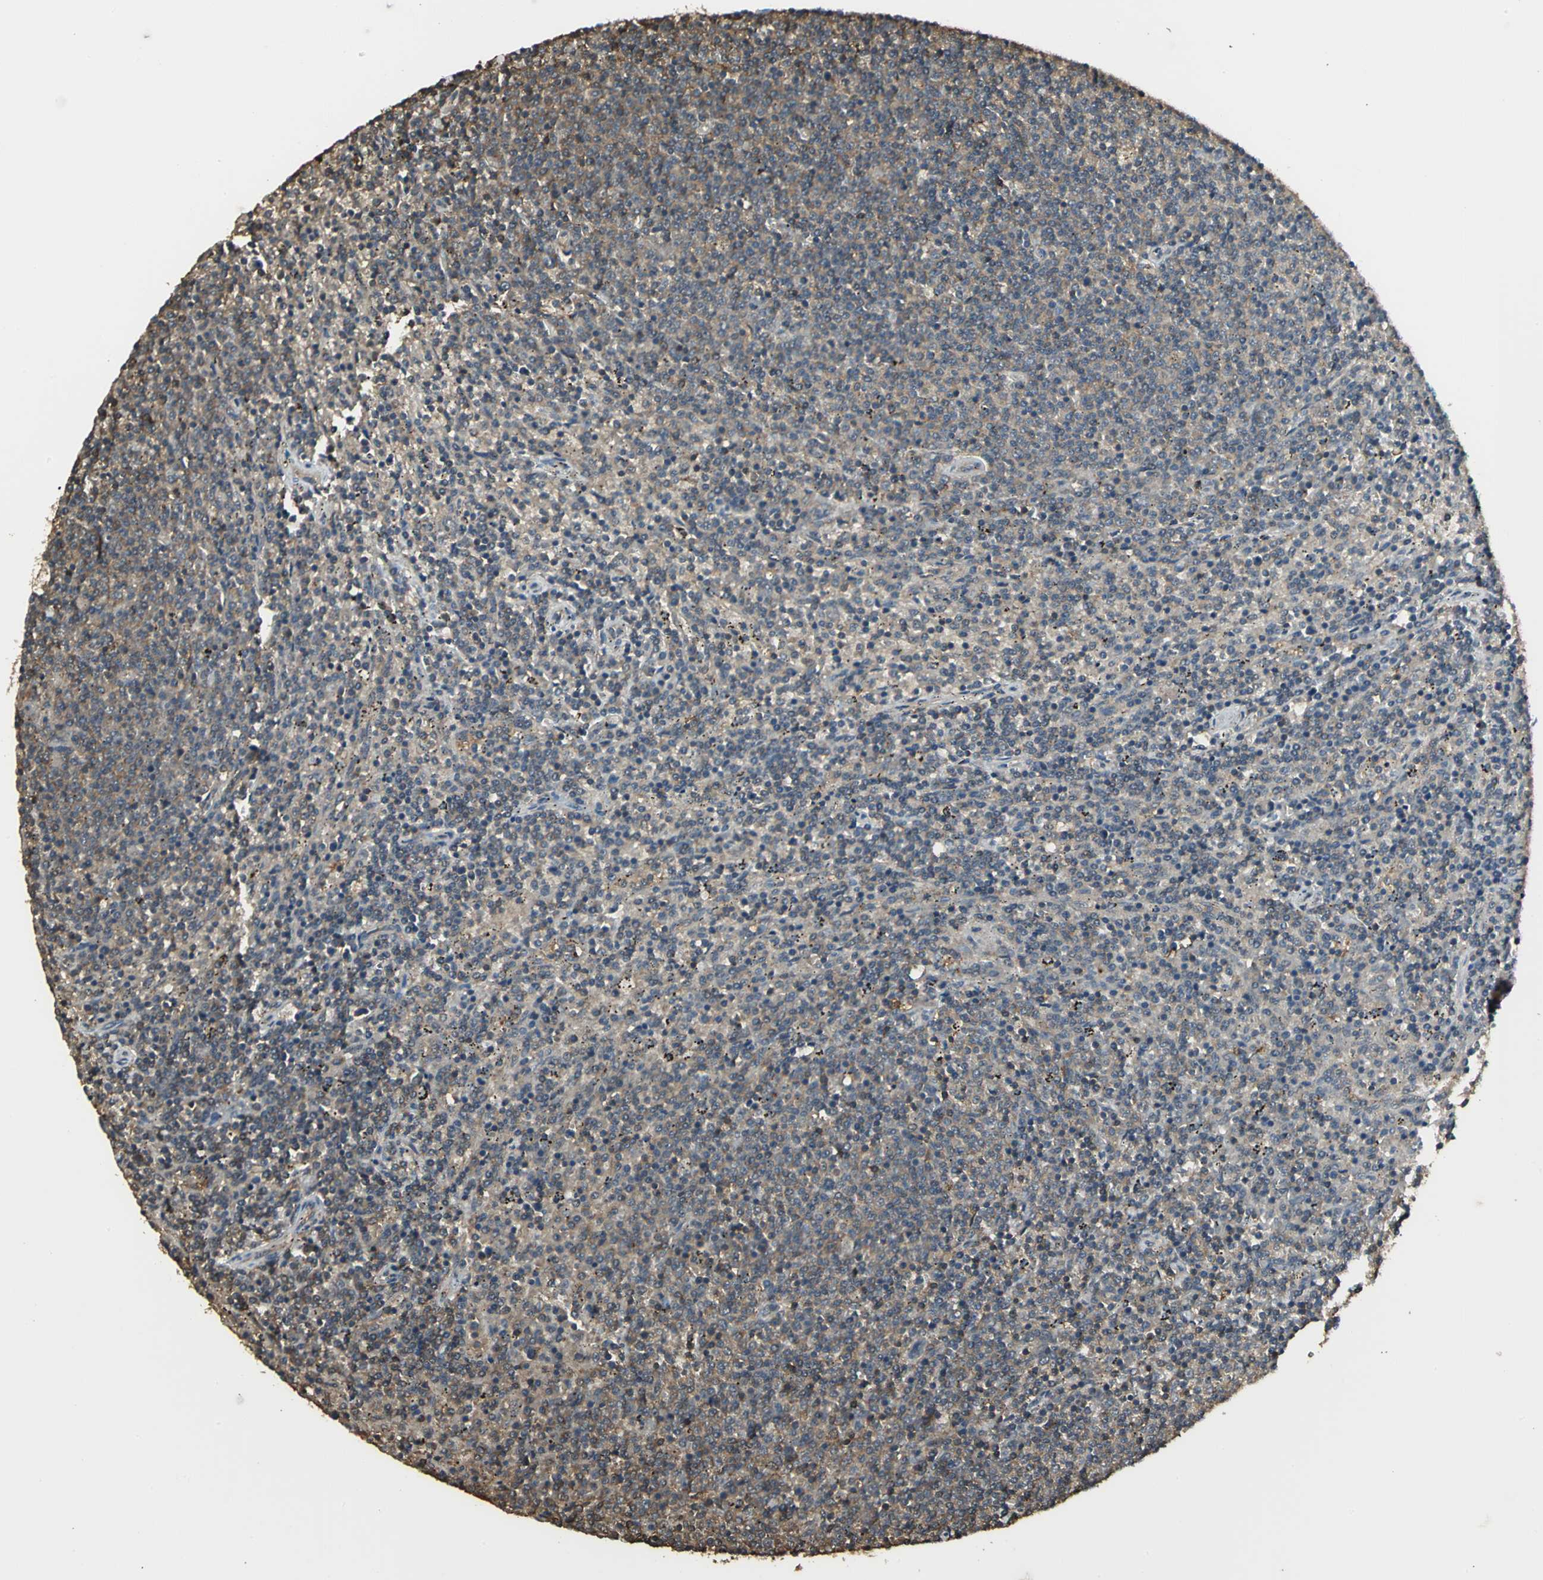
{"staining": {"intensity": "moderate", "quantity": ">75%", "location": "cytoplasmic/membranous"}, "tissue": "lymphoma", "cell_type": "Tumor cells", "image_type": "cancer", "snomed": [{"axis": "morphology", "description": "Malignant lymphoma, non-Hodgkin's type, Low grade"}, {"axis": "topography", "description": "Spleen"}], "caption": "Immunohistochemical staining of low-grade malignant lymphoma, non-Hodgkin's type displays medium levels of moderate cytoplasmic/membranous protein positivity in approximately >75% of tumor cells.", "gene": "PARK7", "patient": {"sex": "female", "age": 50}}